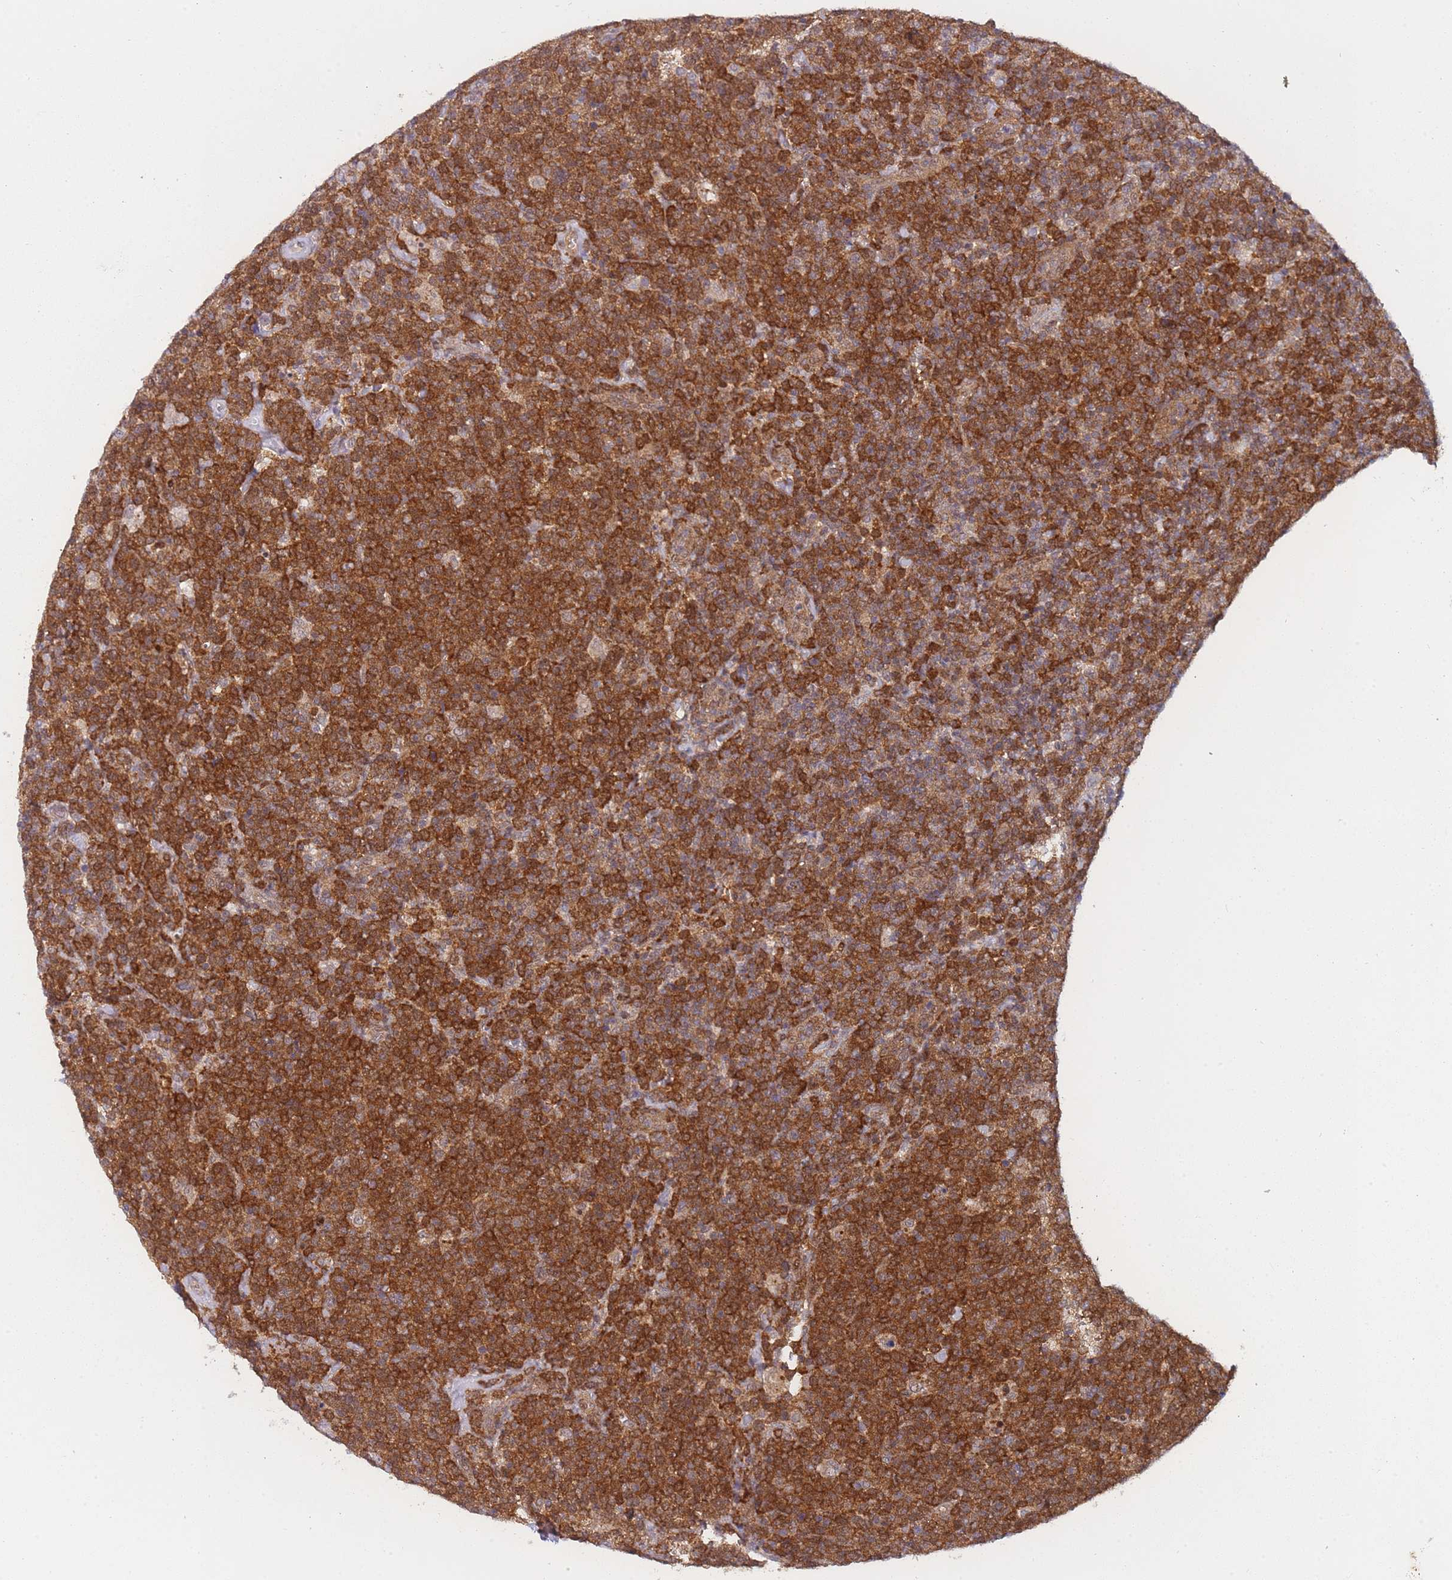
{"staining": {"intensity": "strong", "quantity": ">75%", "location": "cytoplasmic/membranous"}, "tissue": "lymphoma", "cell_type": "Tumor cells", "image_type": "cancer", "snomed": [{"axis": "morphology", "description": "Malignant lymphoma, non-Hodgkin's type, High grade"}, {"axis": "topography", "description": "Lymph node"}], "caption": "Lymphoma tissue exhibits strong cytoplasmic/membranous expression in approximately >75% of tumor cells, visualized by immunohistochemistry.", "gene": "MRI1", "patient": {"sex": "male", "age": 61}}